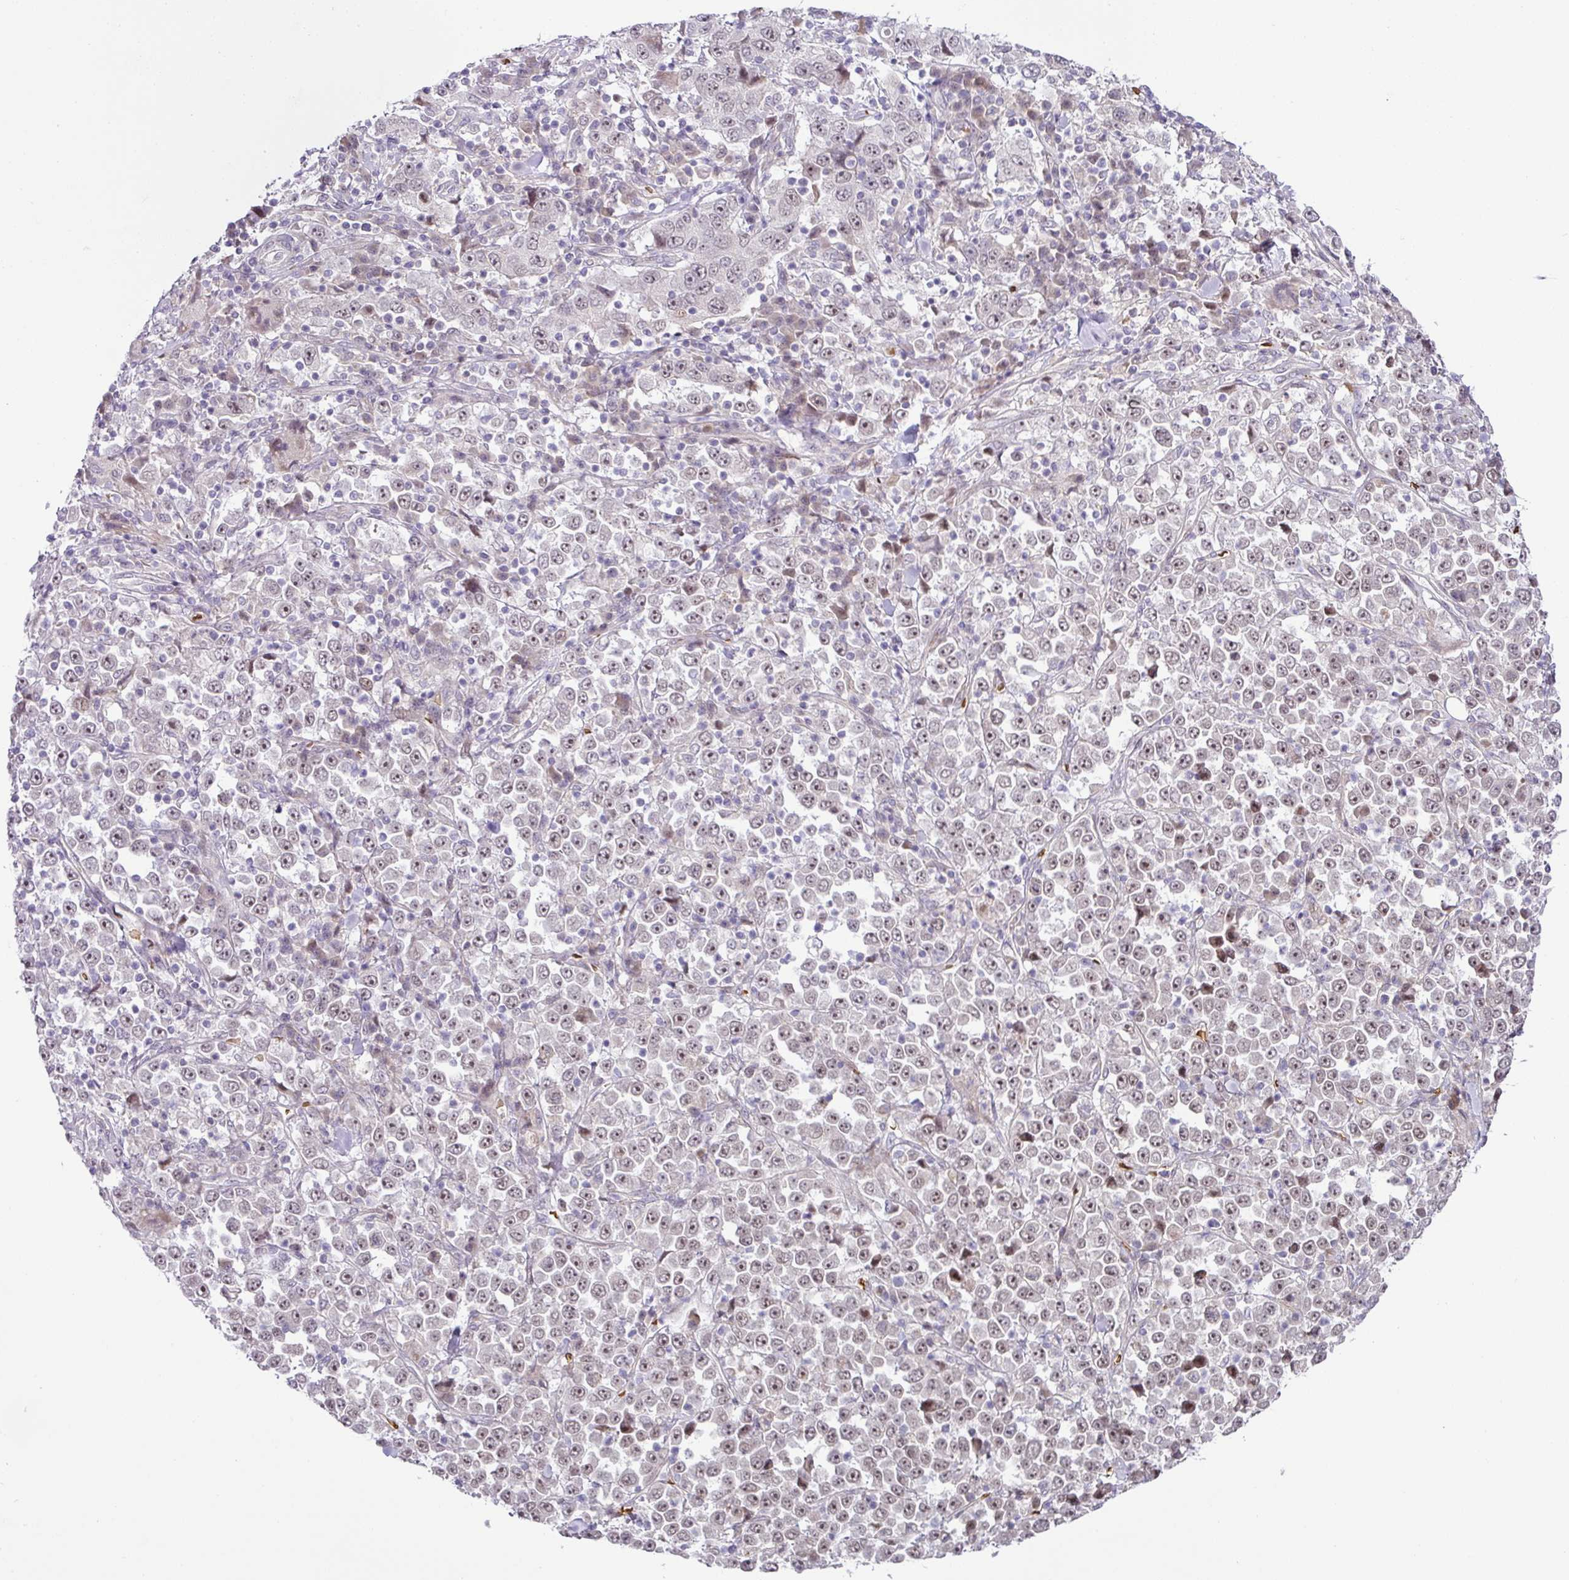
{"staining": {"intensity": "moderate", "quantity": ">75%", "location": "nuclear"}, "tissue": "stomach cancer", "cell_type": "Tumor cells", "image_type": "cancer", "snomed": [{"axis": "morphology", "description": "Normal tissue, NOS"}, {"axis": "morphology", "description": "Adenocarcinoma, NOS"}, {"axis": "topography", "description": "Stomach, upper"}, {"axis": "topography", "description": "Stomach"}], "caption": "Immunohistochemistry (IHC) staining of stomach cancer (adenocarcinoma), which exhibits medium levels of moderate nuclear staining in about >75% of tumor cells indicating moderate nuclear protein positivity. The staining was performed using DAB (3,3'-diaminobenzidine) (brown) for protein detection and nuclei were counterstained in hematoxylin (blue).", "gene": "PARP2", "patient": {"sex": "male", "age": 59}}